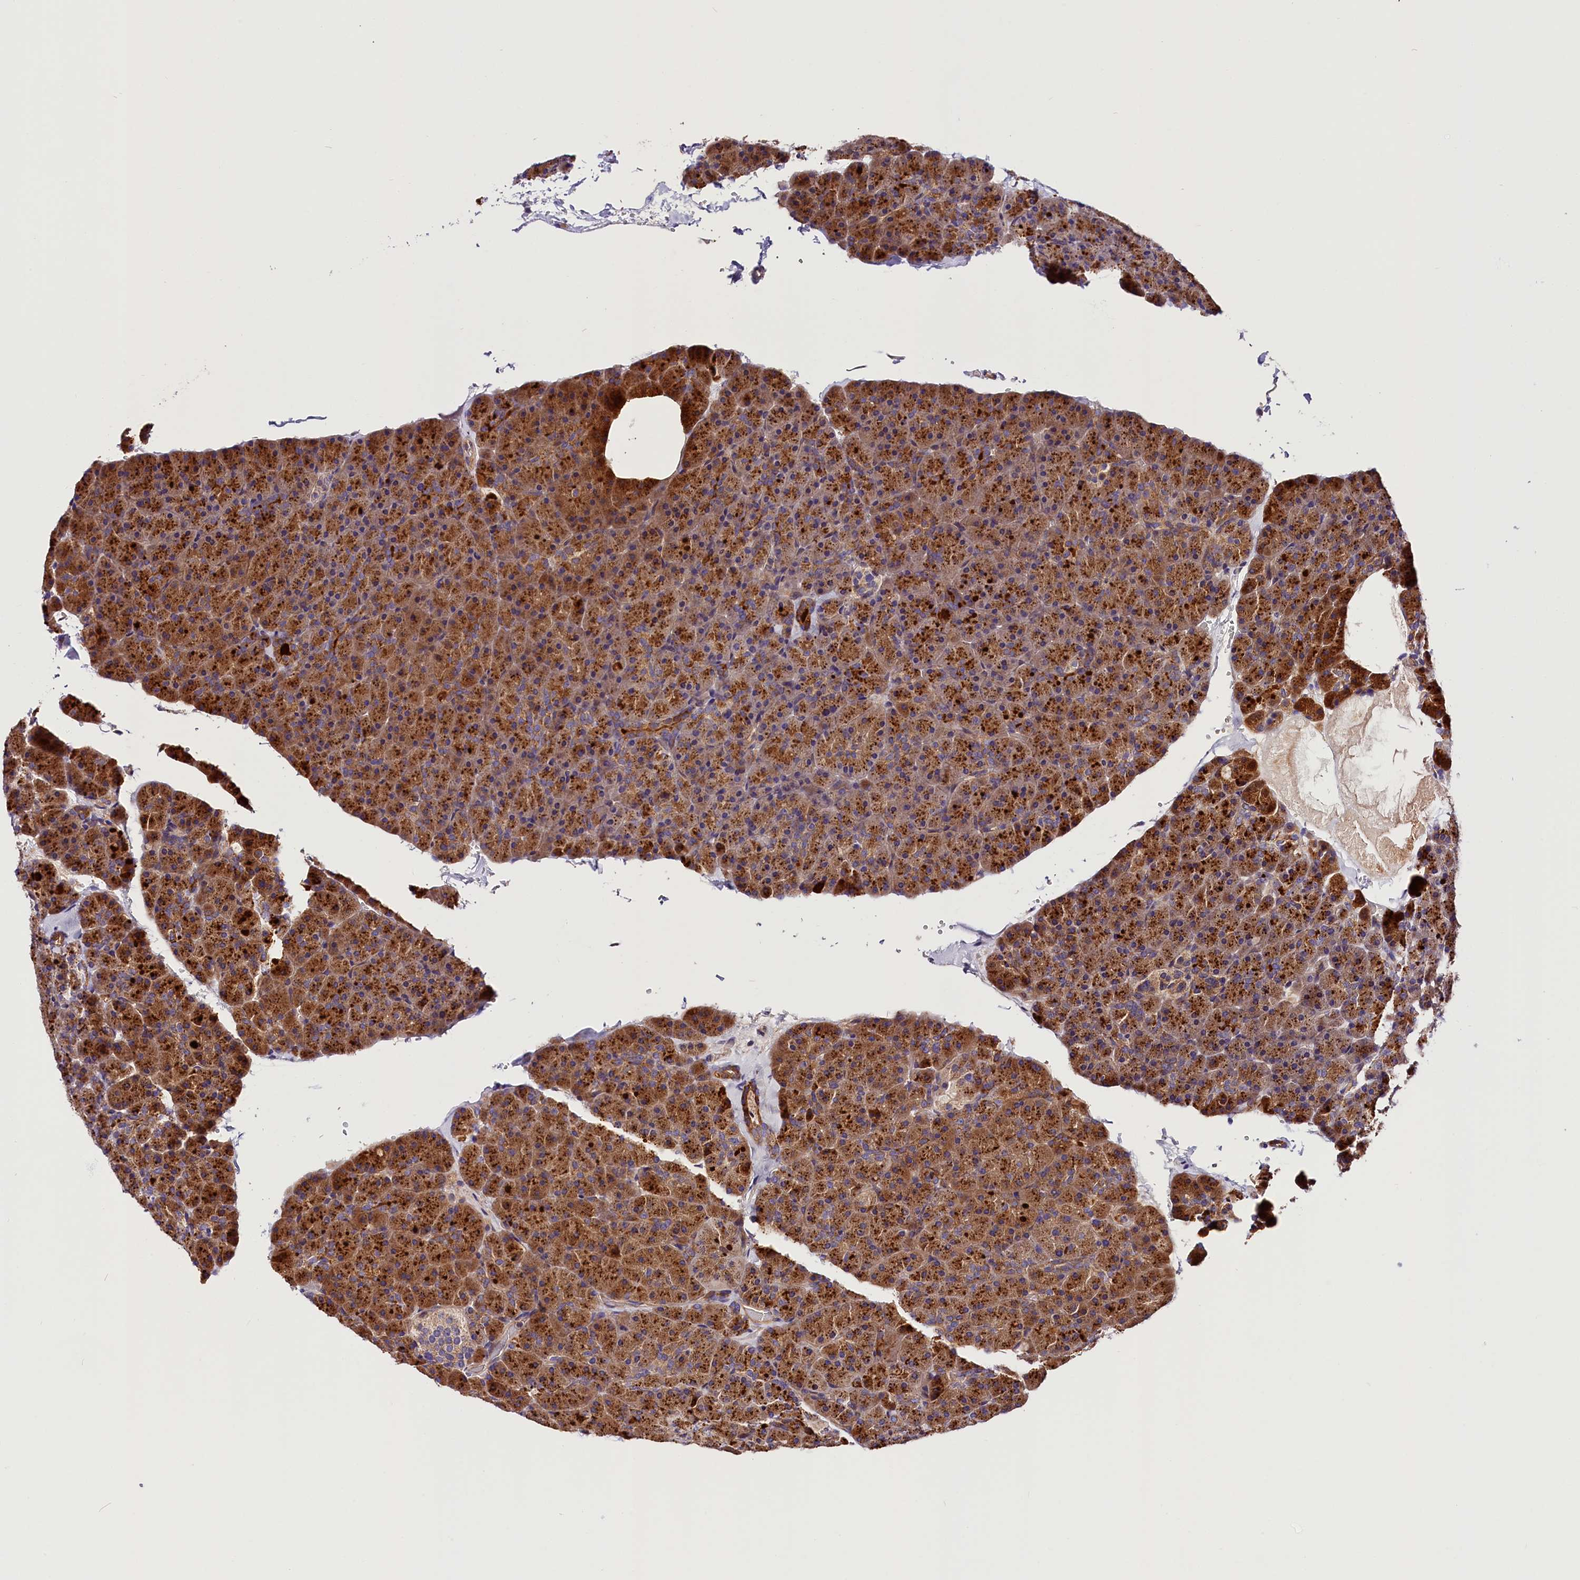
{"staining": {"intensity": "strong", "quantity": ">75%", "location": "cytoplasmic/membranous"}, "tissue": "pancreas", "cell_type": "Exocrine glandular cells", "image_type": "normal", "snomed": [{"axis": "morphology", "description": "Normal tissue, NOS"}, {"axis": "topography", "description": "Pancreas"}], "caption": "Brown immunohistochemical staining in normal pancreas displays strong cytoplasmic/membranous expression in approximately >75% of exocrine glandular cells.", "gene": "ARMC6", "patient": {"sex": "male", "age": 36}}